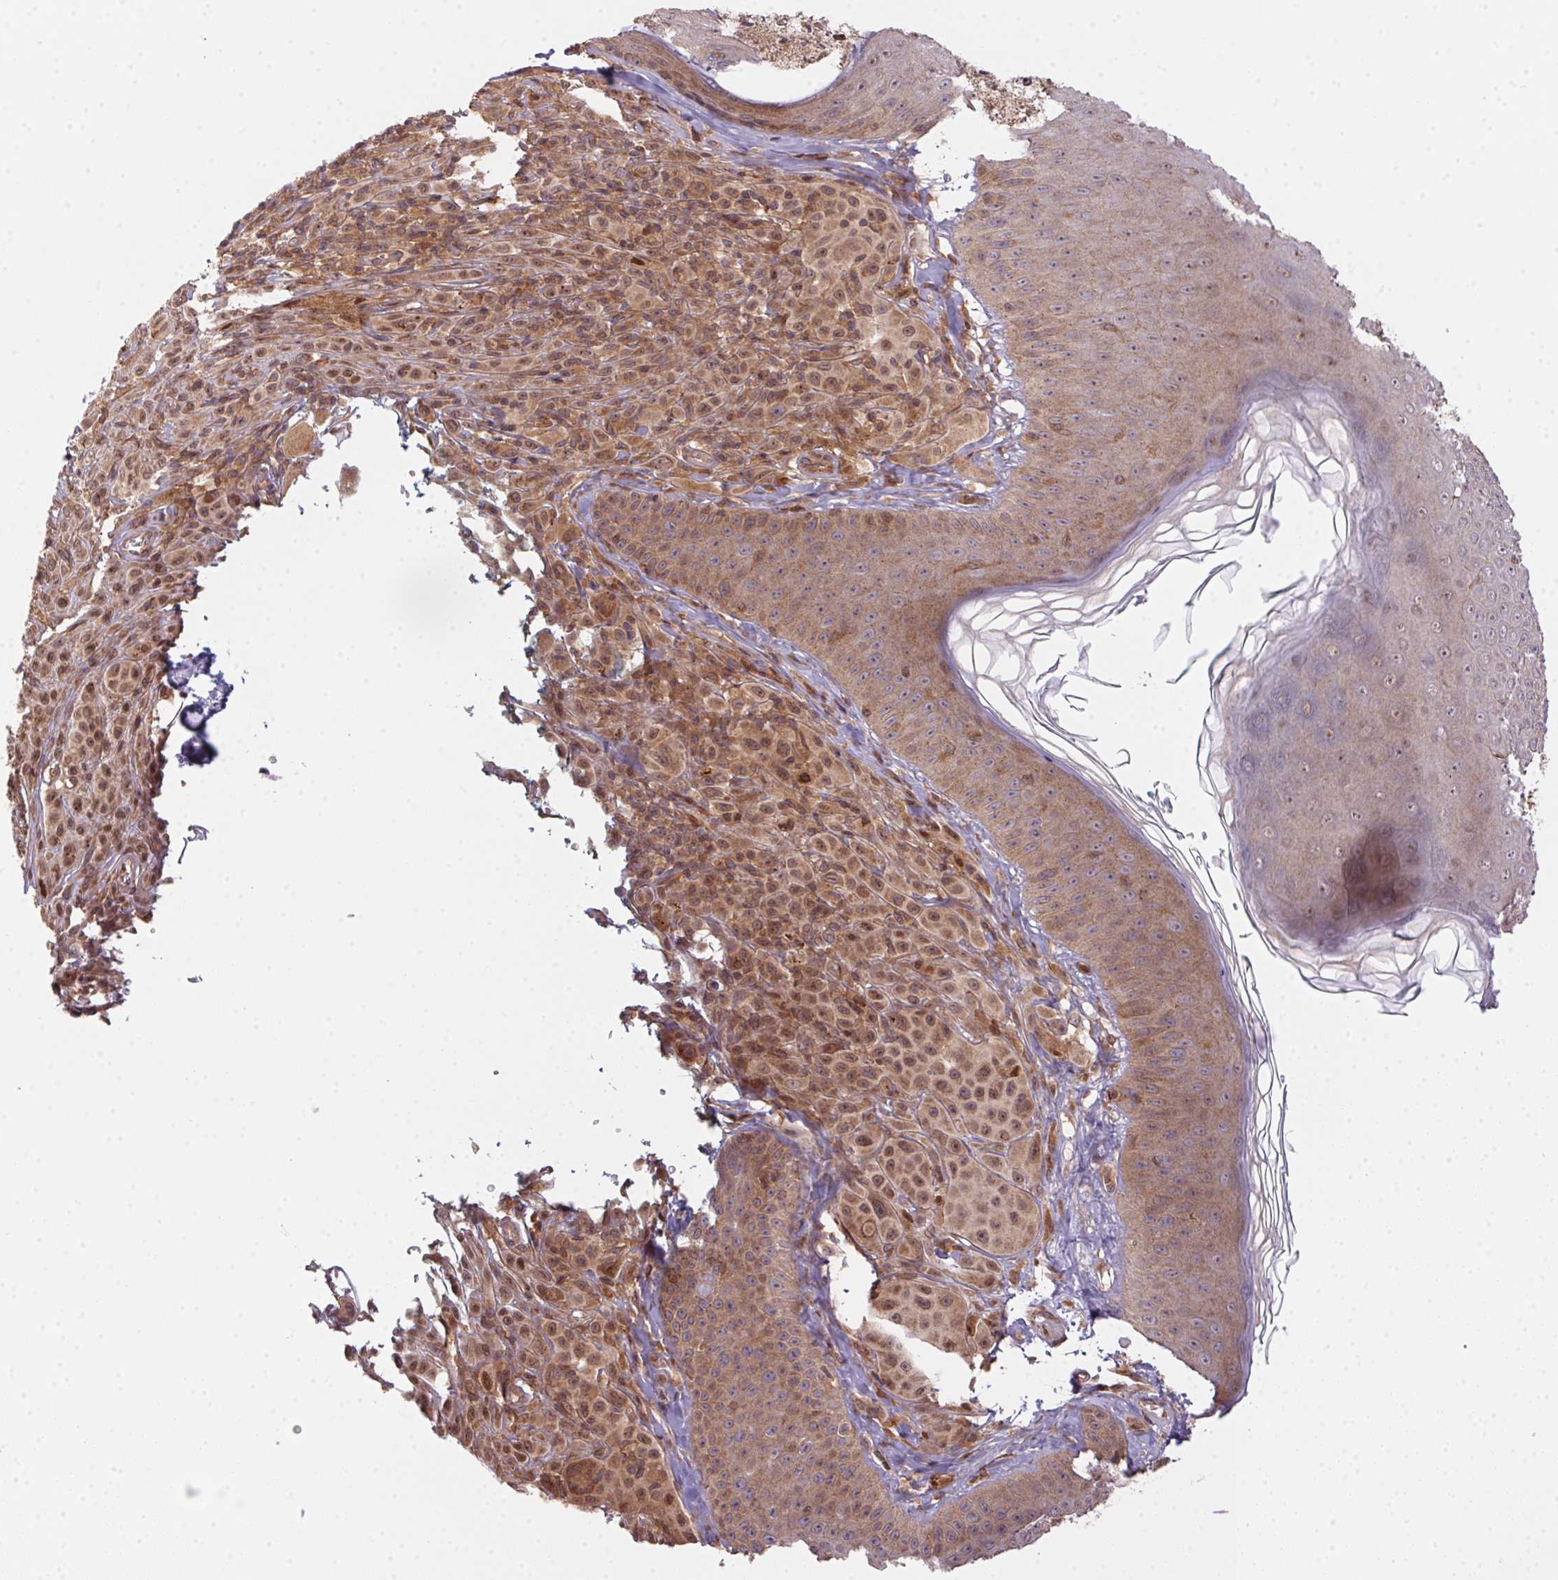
{"staining": {"intensity": "weak", "quantity": ">75%", "location": "cytoplasmic/membranous,nuclear"}, "tissue": "melanoma", "cell_type": "Tumor cells", "image_type": "cancer", "snomed": [{"axis": "morphology", "description": "Malignant melanoma, NOS"}, {"axis": "topography", "description": "Skin"}], "caption": "Protein staining of malignant melanoma tissue exhibits weak cytoplasmic/membranous and nuclear expression in about >75% of tumor cells.", "gene": "MEX3D", "patient": {"sex": "male", "age": 67}}